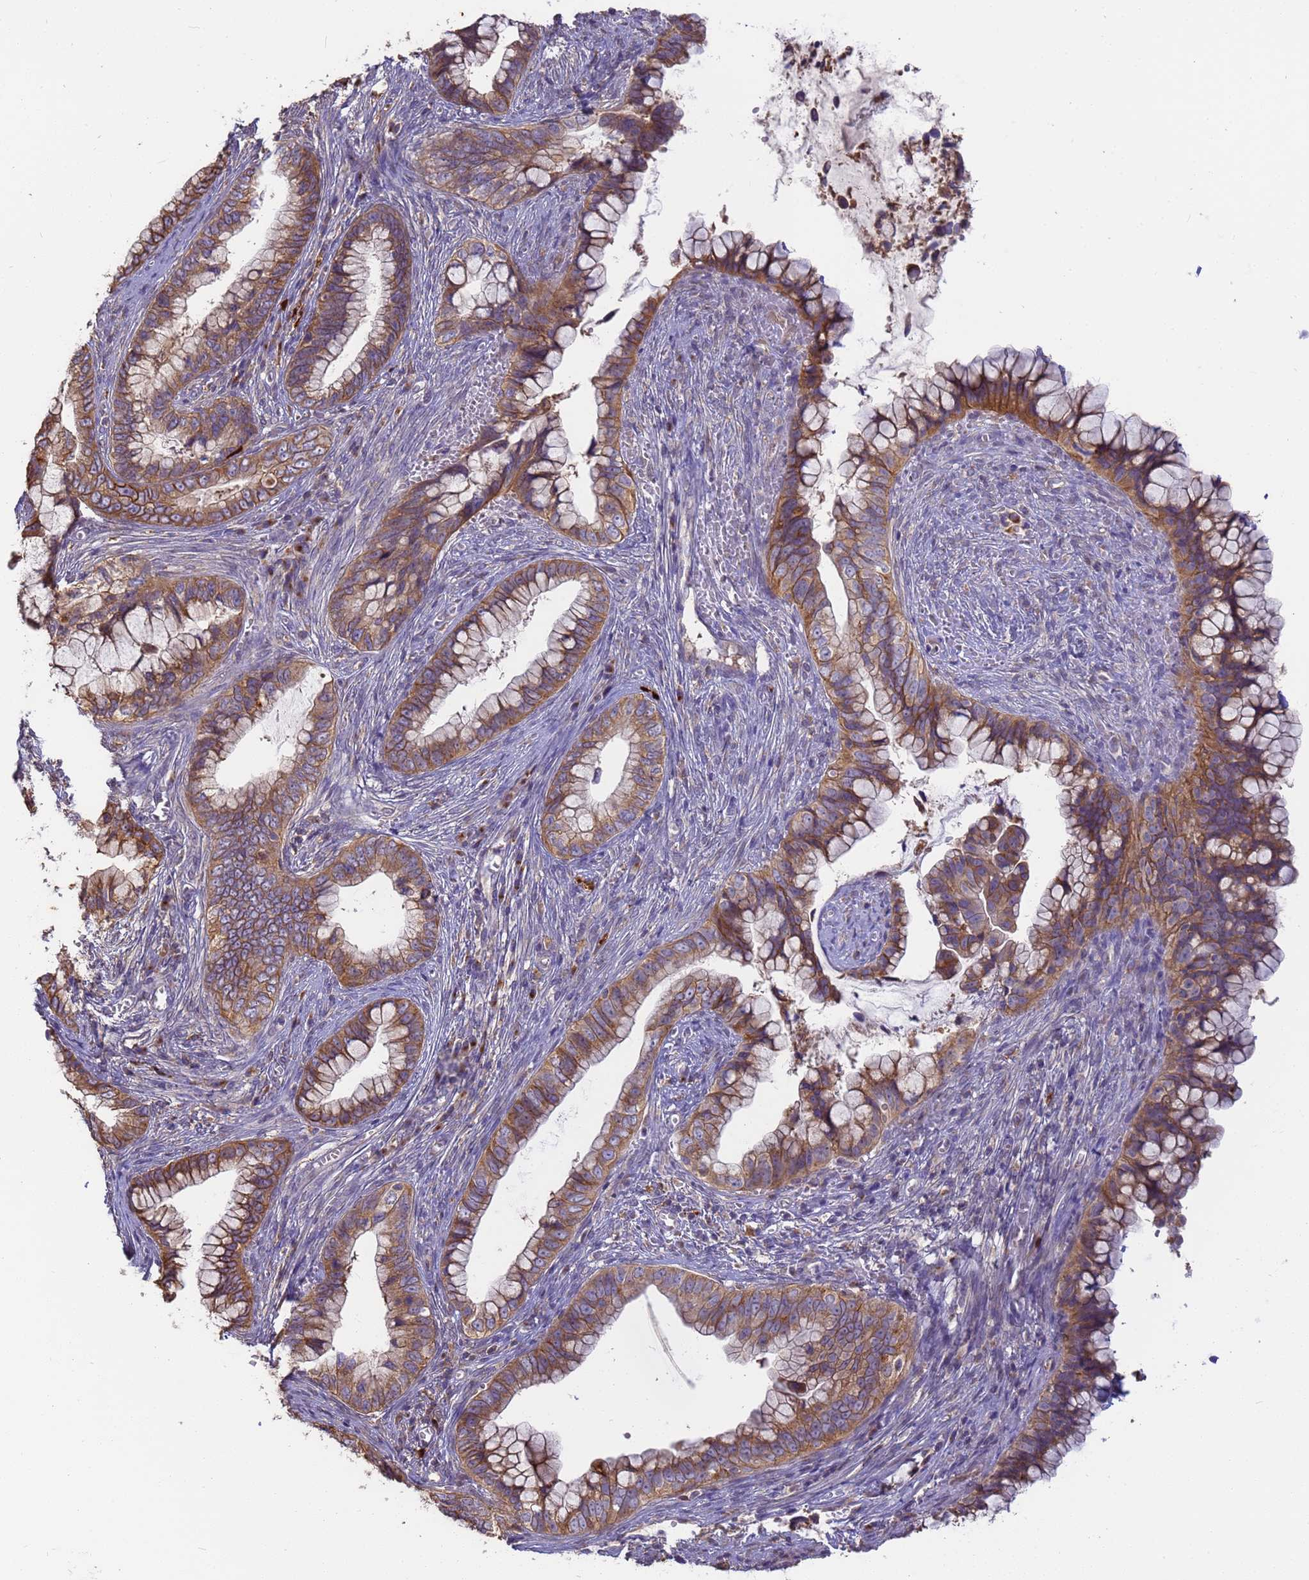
{"staining": {"intensity": "moderate", "quantity": ">75%", "location": "cytoplasmic/membranous"}, "tissue": "cervical cancer", "cell_type": "Tumor cells", "image_type": "cancer", "snomed": [{"axis": "morphology", "description": "Adenocarcinoma, NOS"}, {"axis": "topography", "description": "Cervix"}], "caption": "The immunohistochemical stain labels moderate cytoplasmic/membranous expression in tumor cells of cervical adenocarcinoma tissue. The staining was performed using DAB to visualize the protein expression in brown, while the nuclei were stained in blue with hematoxylin (Magnification: 20x).", "gene": "M6PR", "patient": {"sex": "female", "age": 44}}